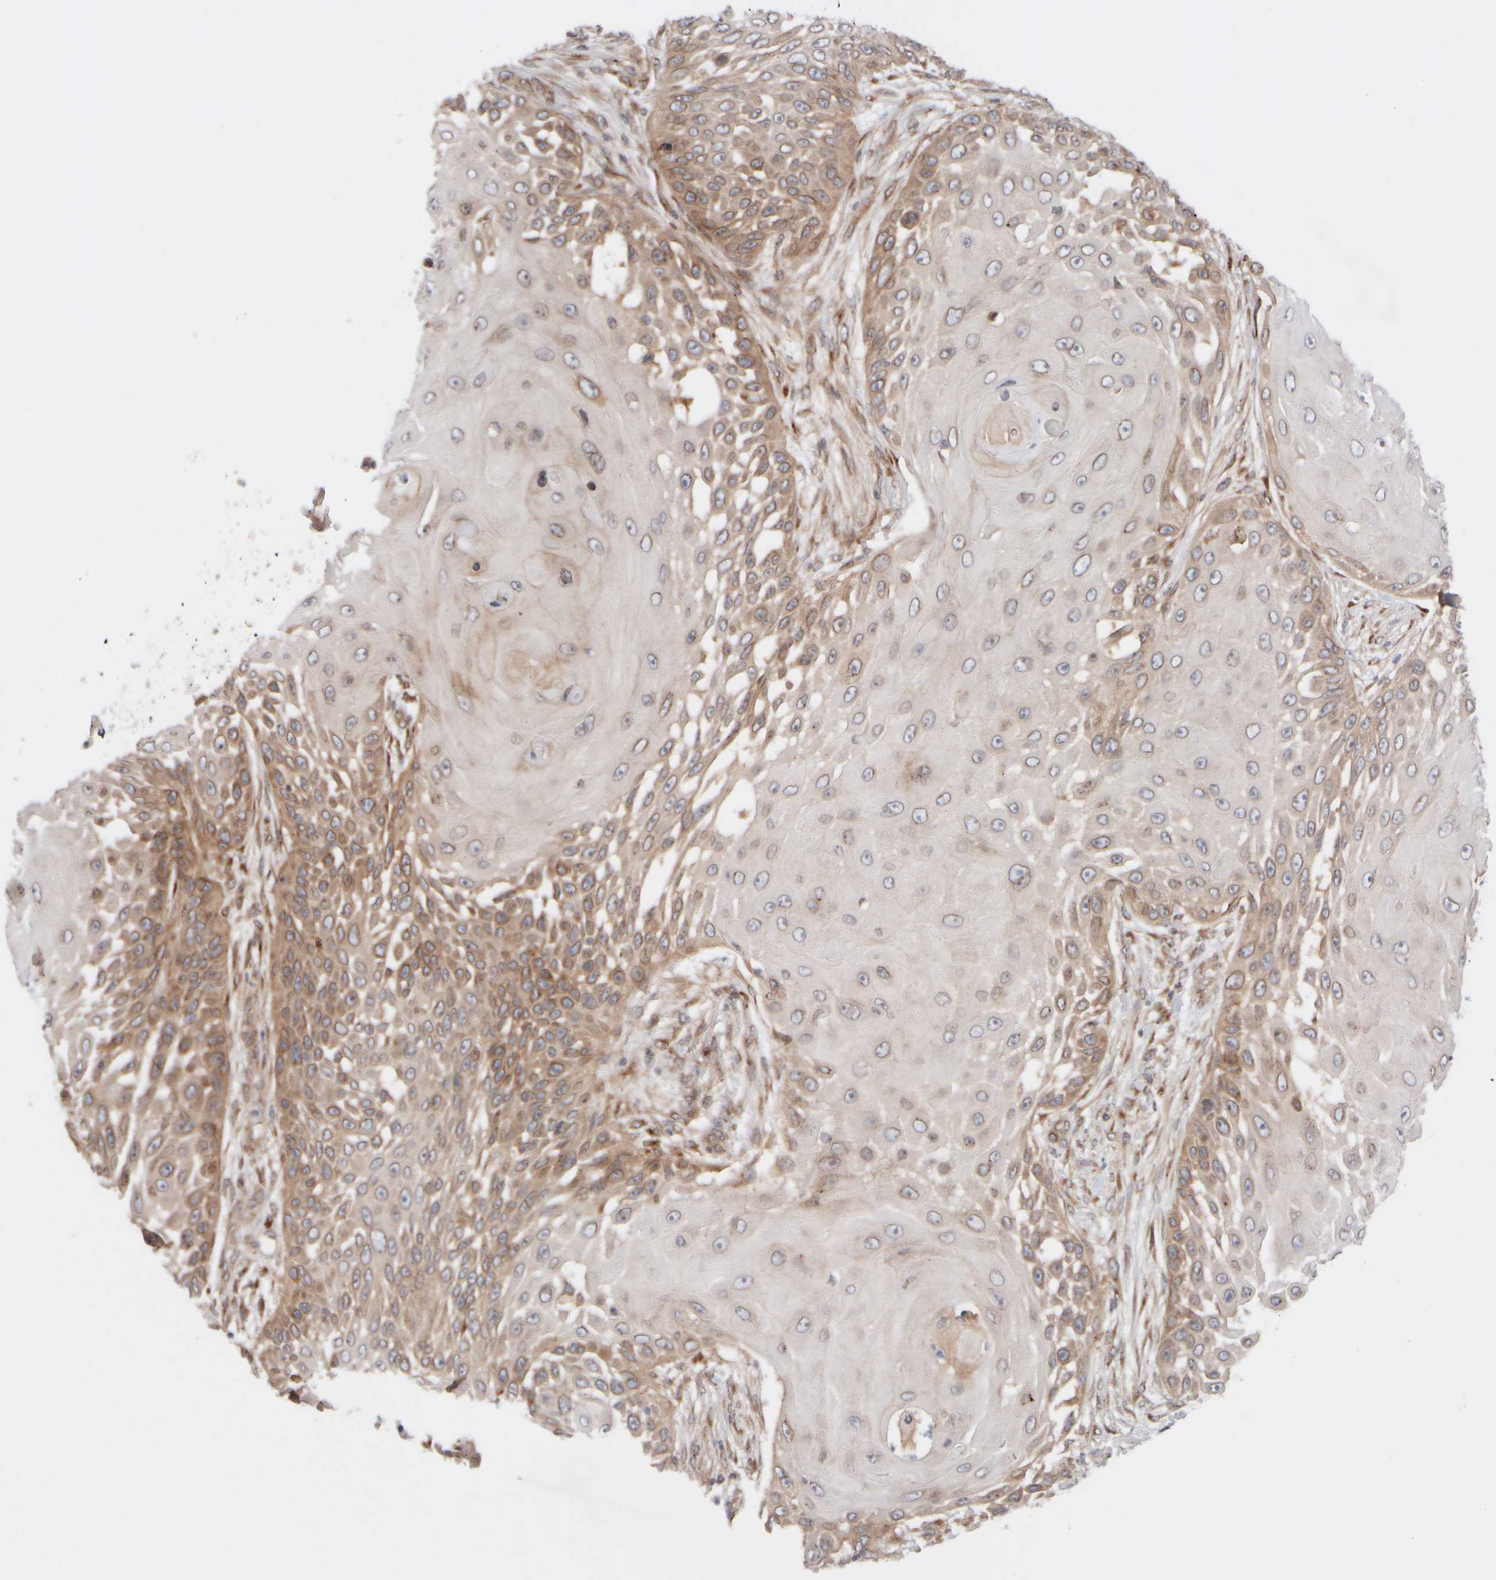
{"staining": {"intensity": "moderate", "quantity": "25%-75%", "location": "cytoplasmic/membranous"}, "tissue": "skin cancer", "cell_type": "Tumor cells", "image_type": "cancer", "snomed": [{"axis": "morphology", "description": "Squamous cell carcinoma, NOS"}, {"axis": "topography", "description": "Skin"}], "caption": "High-power microscopy captured an immunohistochemistry photomicrograph of squamous cell carcinoma (skin), revealing moderate cytoplasmic/membranous expression in approximately 25%-75% of tumor cells.", "gene": "GCN1", "patient": {"sex": "female", "age": 44}}